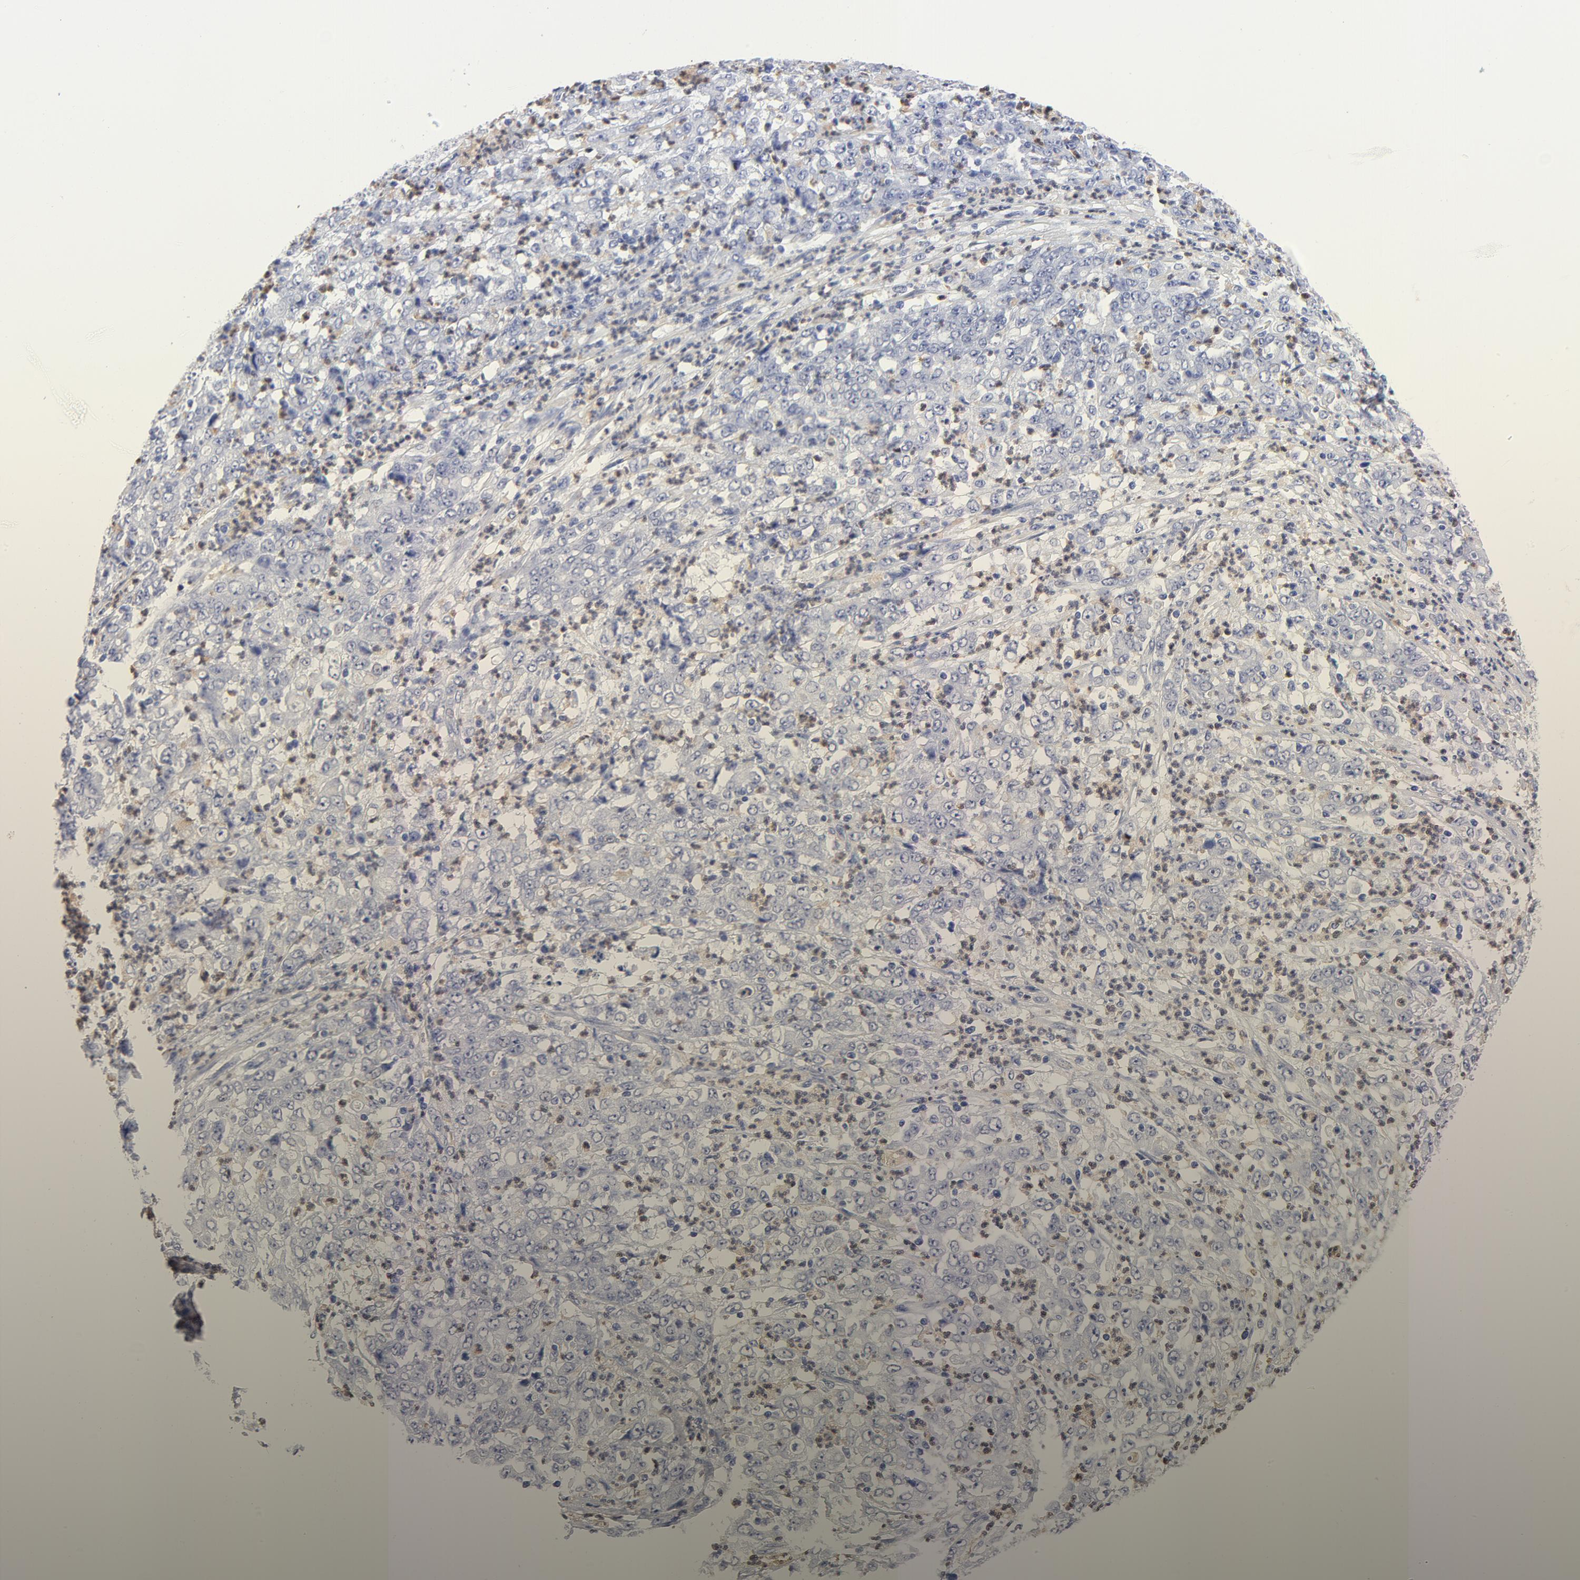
{"staining": {"intensity": "negative", "quantity": "none", "location": "none"}, "tissue": "stomach cancer", "cell_type": "Tumor cells", "image_type": "cancer", "snomed": [{"axis": "morphology", "description": "Adenocarcinoma, NOS"}, {"axis": "topography", "description": "Stomach, lower"}], "caption": "High power microscopy micrograph of an IHC micrograph of stomach cancer, revealing no significant staining in tumor cells. The staining was performed using DAB (3,3'-diaminobenzidine) to visualize the protein expression in brown, while the nuclei were stained in blue with hematoxylin (Magnification: 20x).", "gene": "ARG1", "patient": {"sex": "female", "age": 71}}